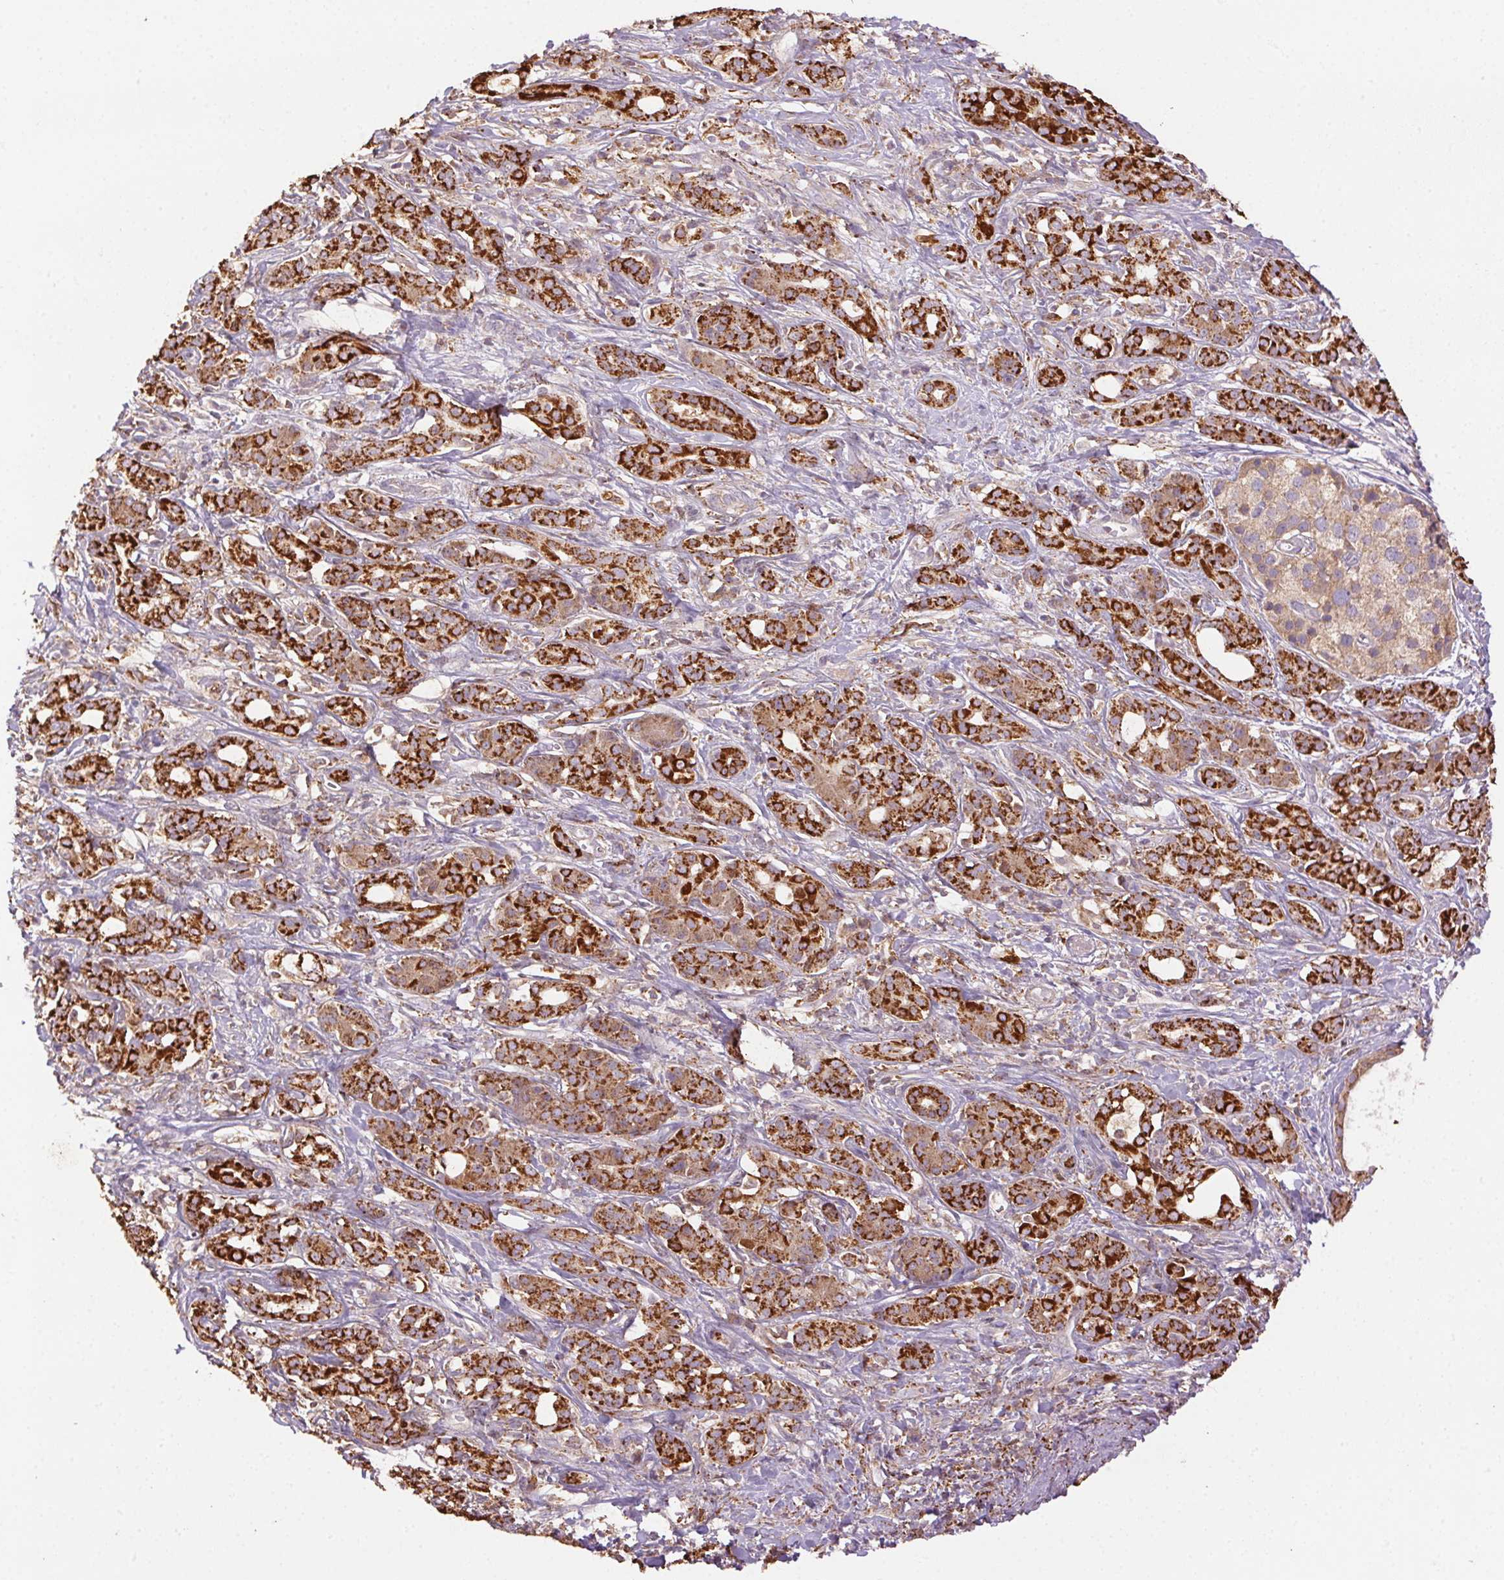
{"staining": {"intensity": "strong", "quantity": ">75%", "location": "cytoplasmic/membranous"}, "tissue": "pancreatic cancer", "cell_type": "Tumor cells", "image_type": "cancer", "snomed": [{"axis": "morphology", "description": "Adenocarcinoma, NOS"}, {"axis": "topography", "description": "Pancreas"}], "caption": "Tumor cells demonstrate strong cytoplasmic/membranous staining in approximately >75% of cells in pancreatic cancer.", "gene": "FNBP1L", "patient": {"sex": "male", "age": 61}}